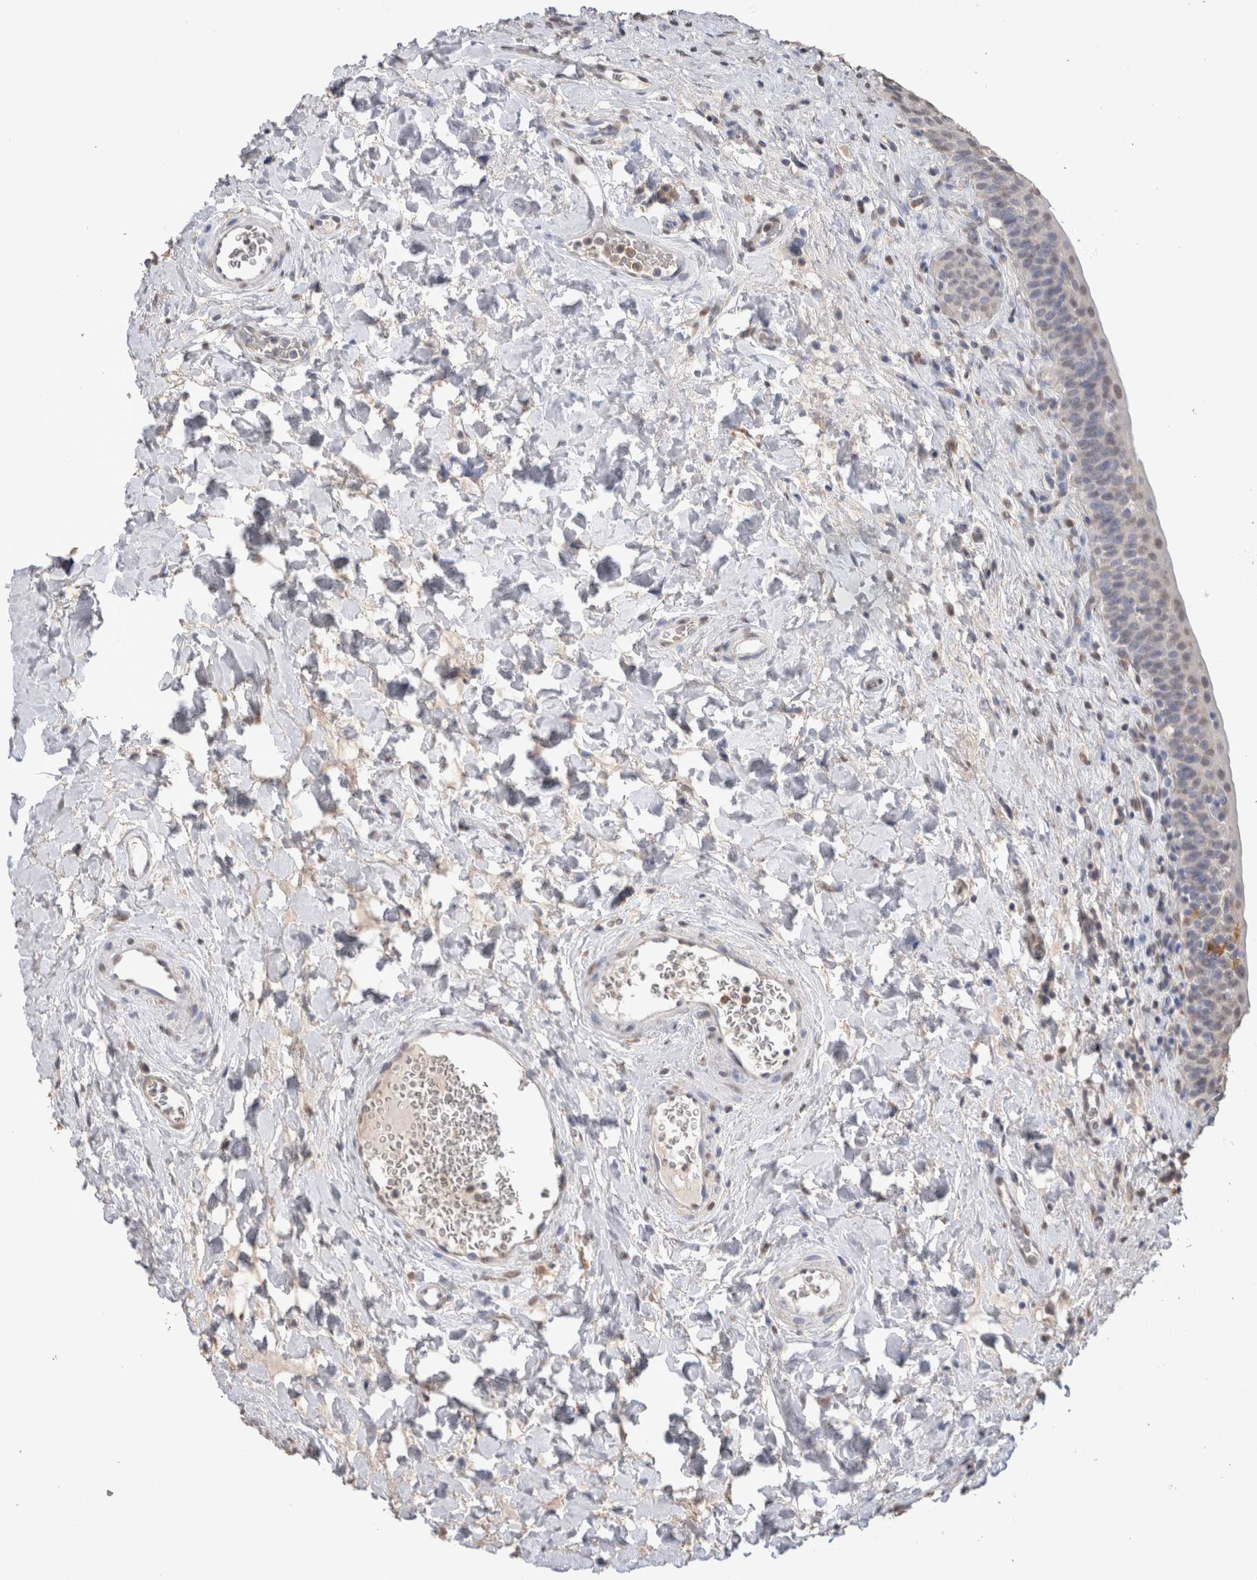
{"staining": {"intensity": "weak", "quantity": "<25%", "location": "nuclear"}, "tissue": "urinary bladder", "cell_type": "Urothelial cells", "image_type": "normal", "snomed": [{"axis": "morphology", "description": "Normal tissue, NOS"}, {"axis": "topography", "description": "Urinary bladder"}], "caption": "An IHC image of normal urinary bladder is shown. There is no staining in urothelial cells of urinary bladder. (DAB (3,3'-diaminobenzidine) immunohistochemistry (IHC) visualized using brightfield microscopy, high magnification).", "gene": "LGALS2", "patient": {"sex": "male", "age": 83}}